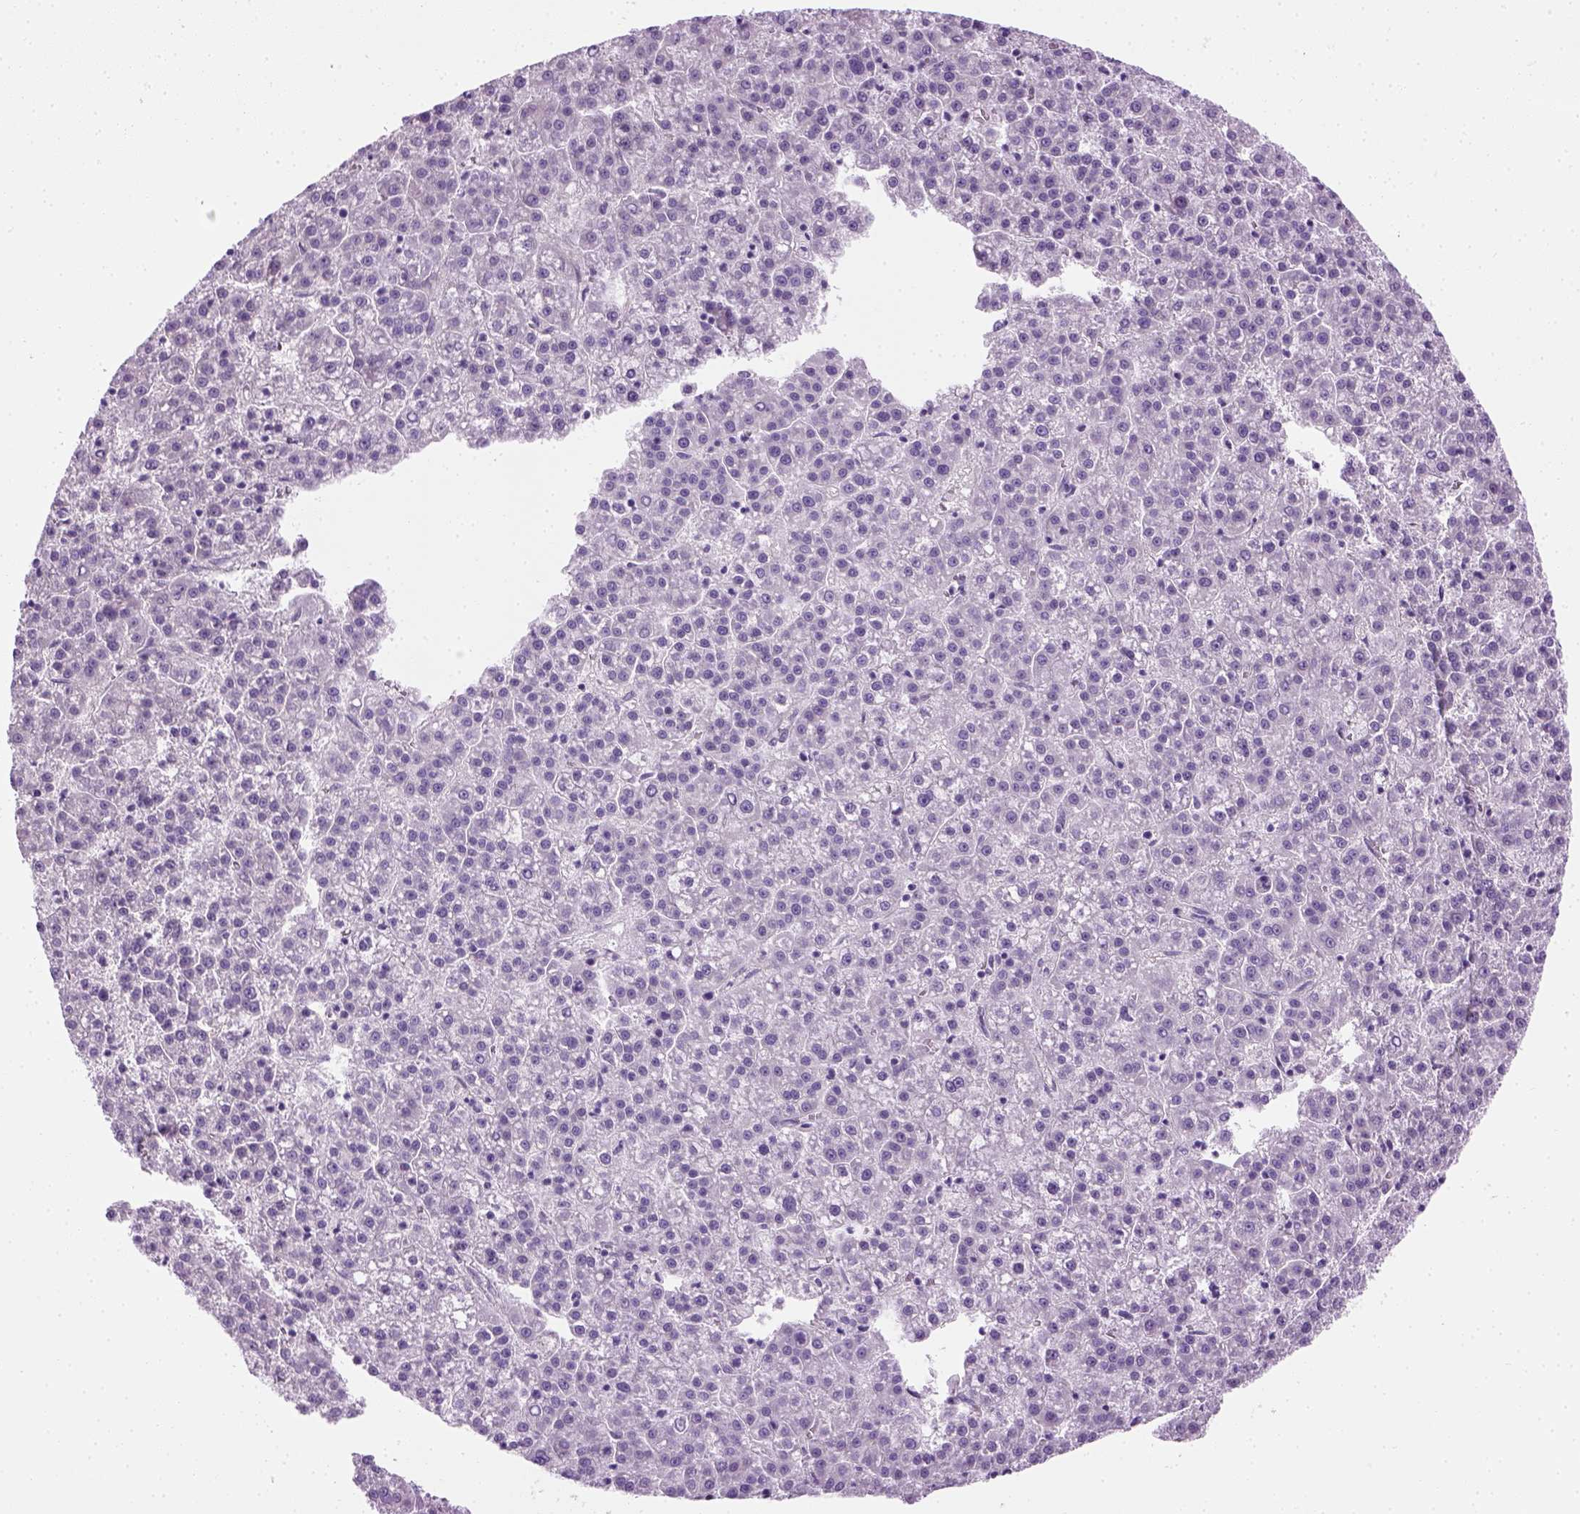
{"staining": {"intensity": "negative", "quantity": "none", "location": "none"}, "tissue": "liver cancer", "cell_type": "Tumor cells", "image_type": "cancer", "snomed": [{"axis": "morphology", "description": "Carcinoma, Hepatocellular, NOS"}, {"axis": "topography", "description": "Liver"}], "caption": "An immunohistochemistry (IHC) histopathology image of liver cancer is shown. There is no staining in tumor cells of liver cancer.", "gene": "CIBAR2", "patient": {"sex": "female", "age": 58}}